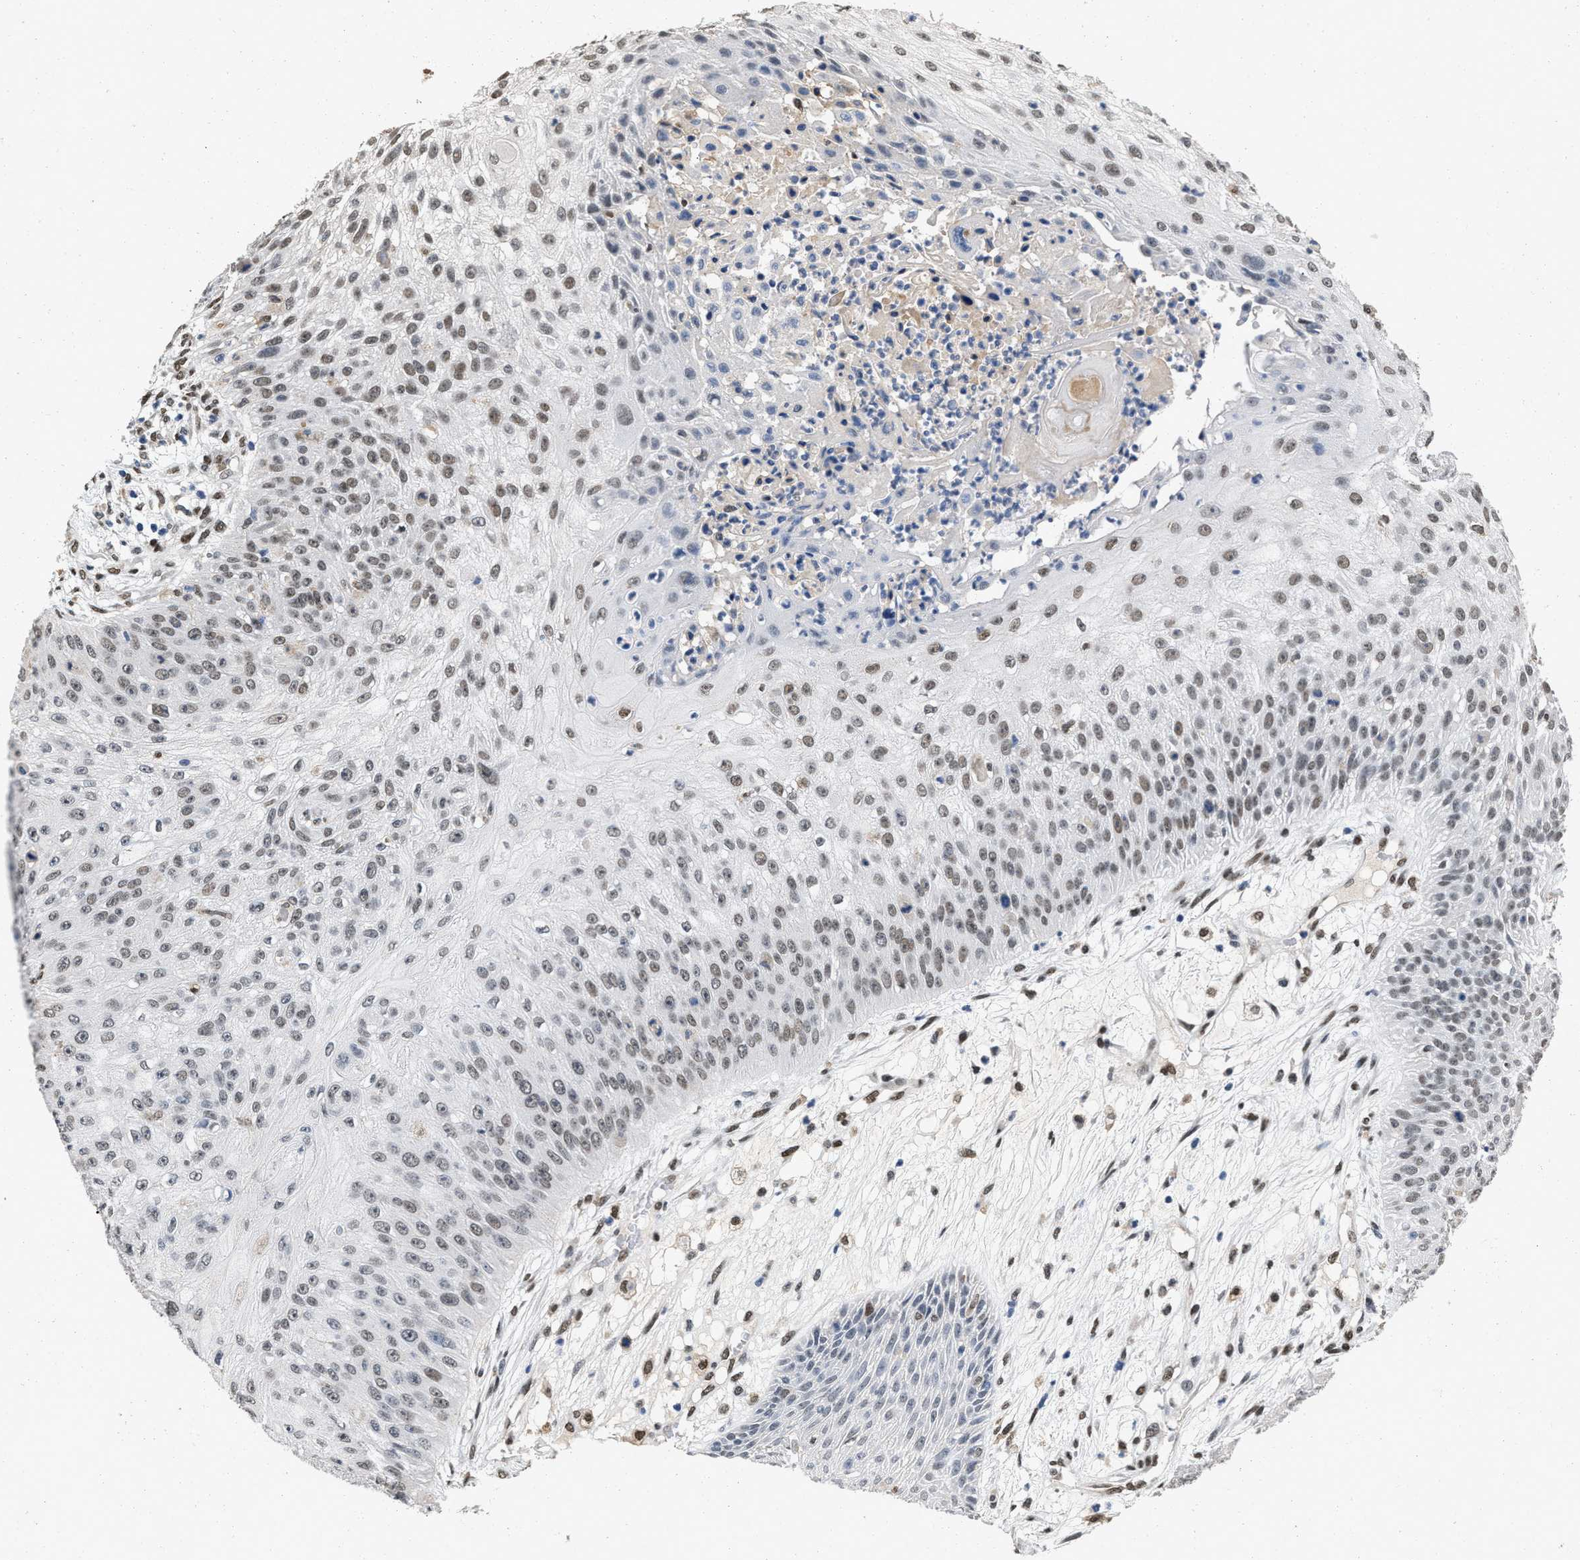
{"staining": {"intensity": "moderate", "quantity": ">75%", "location": "nuclear"}, "tissue": "skin cancer", "cell_type": "Tumor cells", "image_type": "cancer", "snomed": [{"axis": "morphology", "description": "Squamous cell carcinoma, NOS"}, {"axis": "topography", "description": "Skin"}], "caption": "Skin cancer (squamous cell carcinoma) stained for a protein (brown) demonstrates moderate nuclear positive expression in approximately >75% of tumor cells.", "gene": "QKI", "patient": {"sex": "female", "age": 80}}